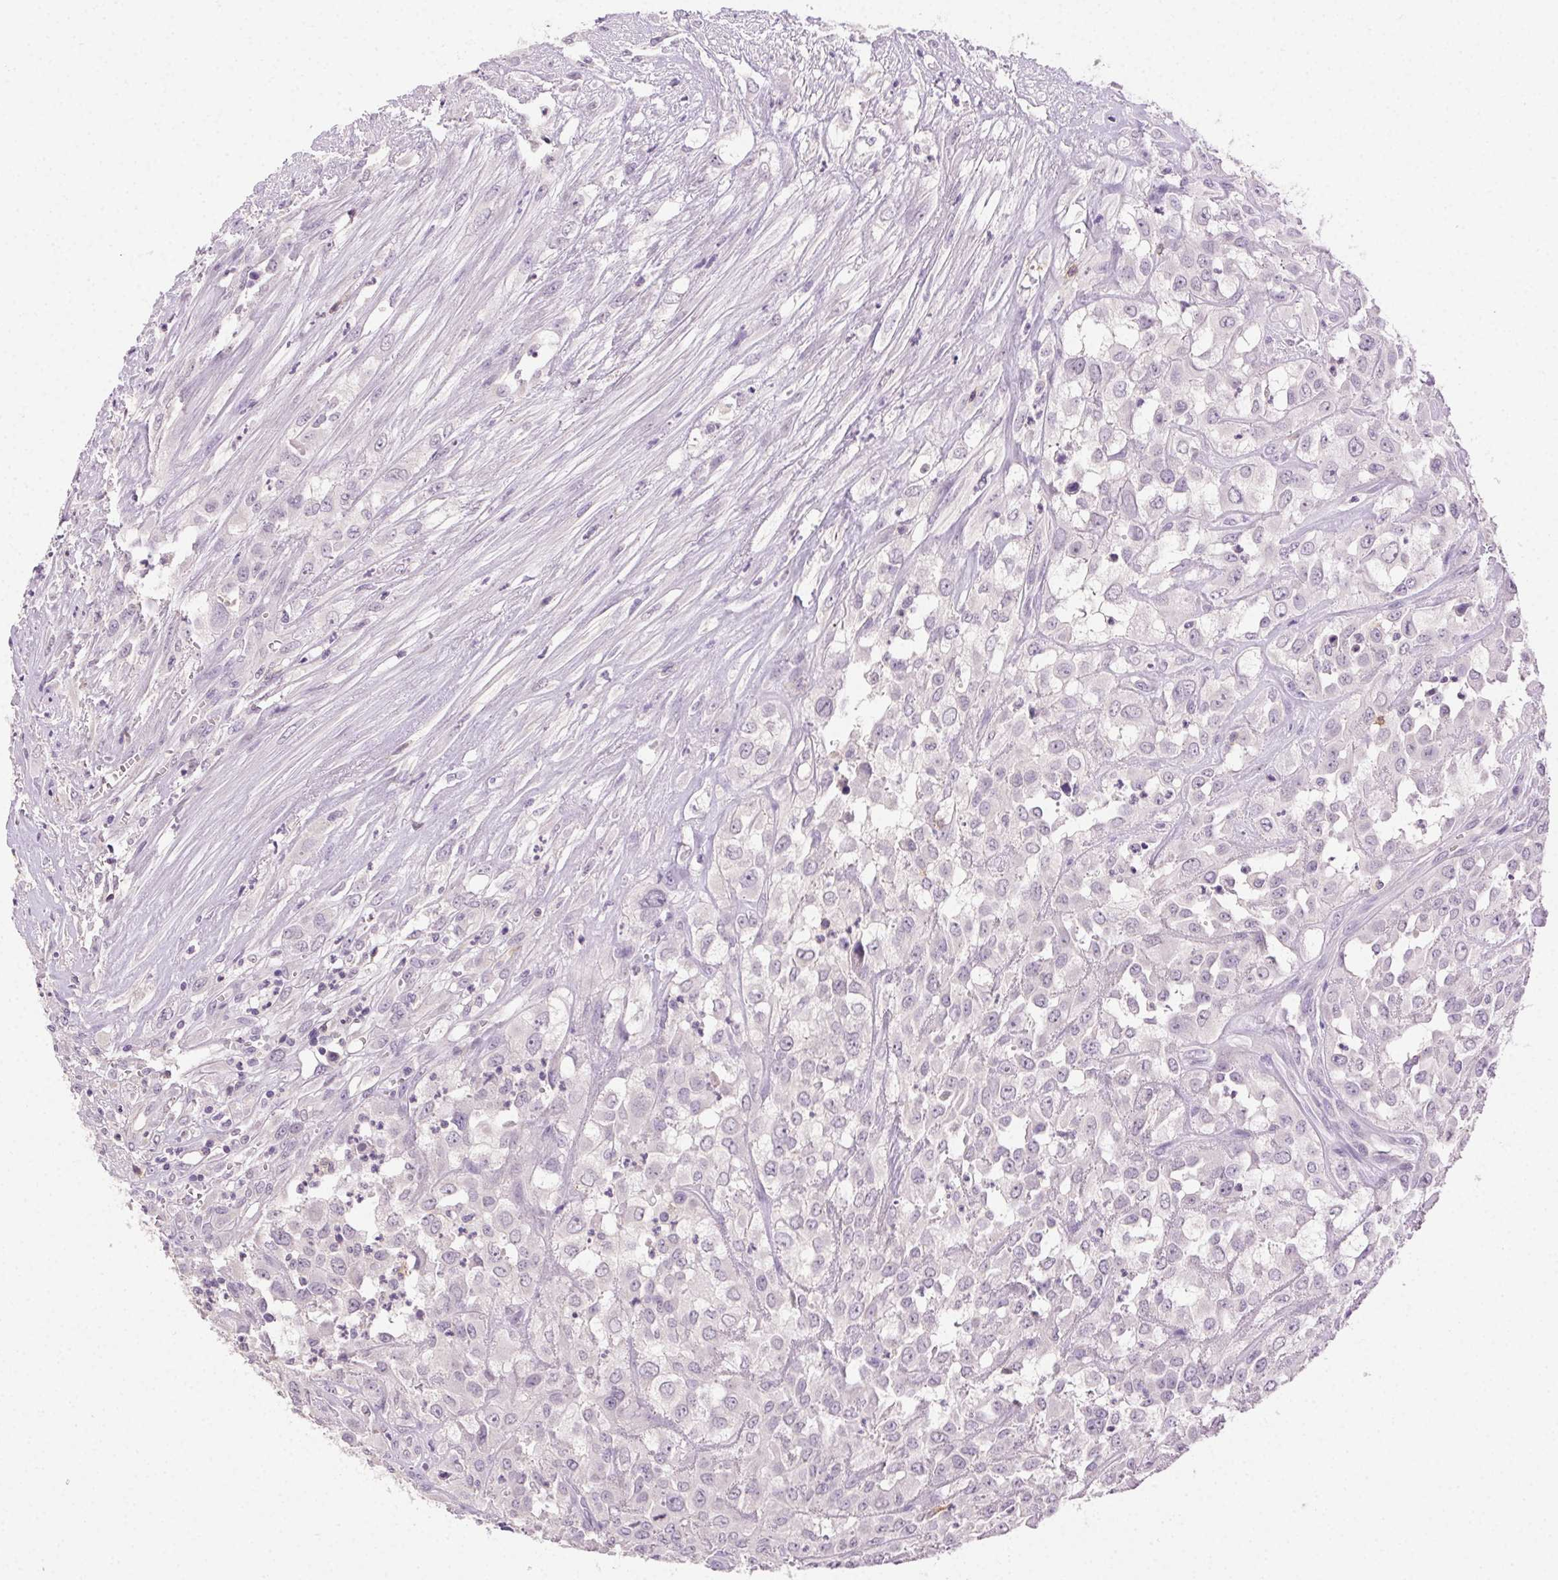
{"staining": {"intensity": "negative", "quantity": "none", "location": "none"}, "tissue": "urothelial cancer", "cell_type": "Tumor cells", "image_type": "cancer", "snomed": [{"axis": "morphology", "description": "Urothelial carcinoma, High grade"}, {"axis": "topography", "description": "Urinary bladder"}], "caption": "Immunohistochemistry (IHC) of high-grade urothelial carcinoma demonstrates no staining in tumor cells.", "gene": "AKAP5", "patient": {"sex": "male", "age": 67}}